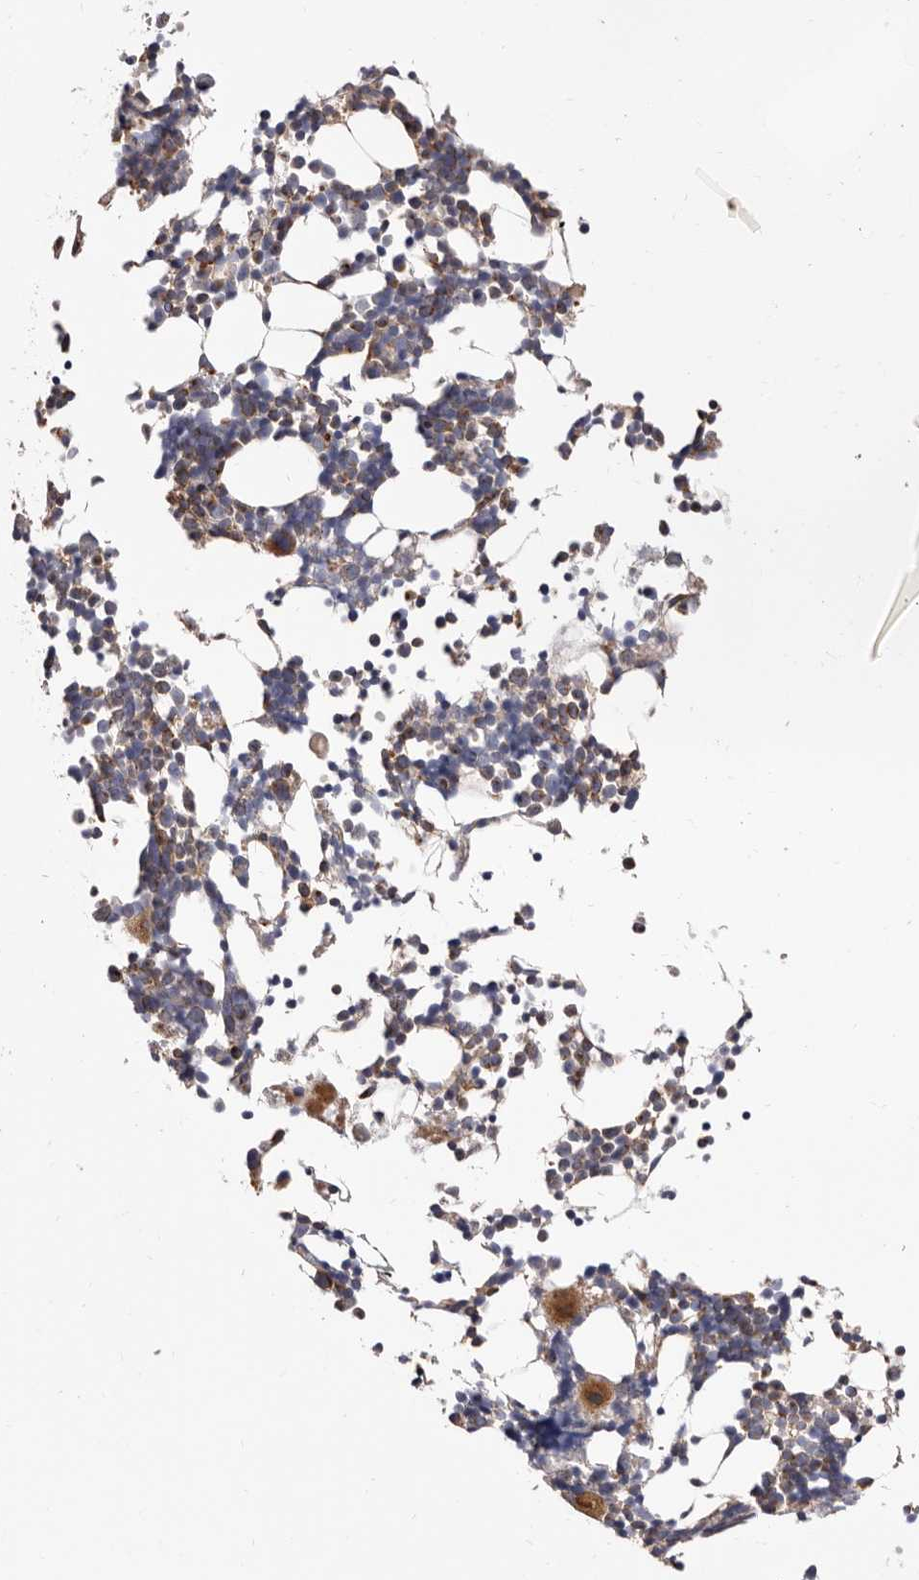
{"staining": {"intensity": "moderate", "quantity": ">75%", "location": "cytoplasmic/membranous"}, "tissue": "bone marrow", "cell_type": "Hematopoietic cells", "image_type": "normal", "snomed": [{"axis": "morphology", "description": "Normal tissue, NOS"}, {"axis": "morphology", "description": "Inflammation, NOS"}, {"axis": "topography", "description": "Bone marrow"}], "caption": "Immunohistochemical staining of benign bone marrow demonstrates >75% levels of moderate cytoplasmic/membranous protein positivity in about >75% of hematopoietic cells.", "gene": "COQ8B", "patient": {"sex": "male", "age": 21}}